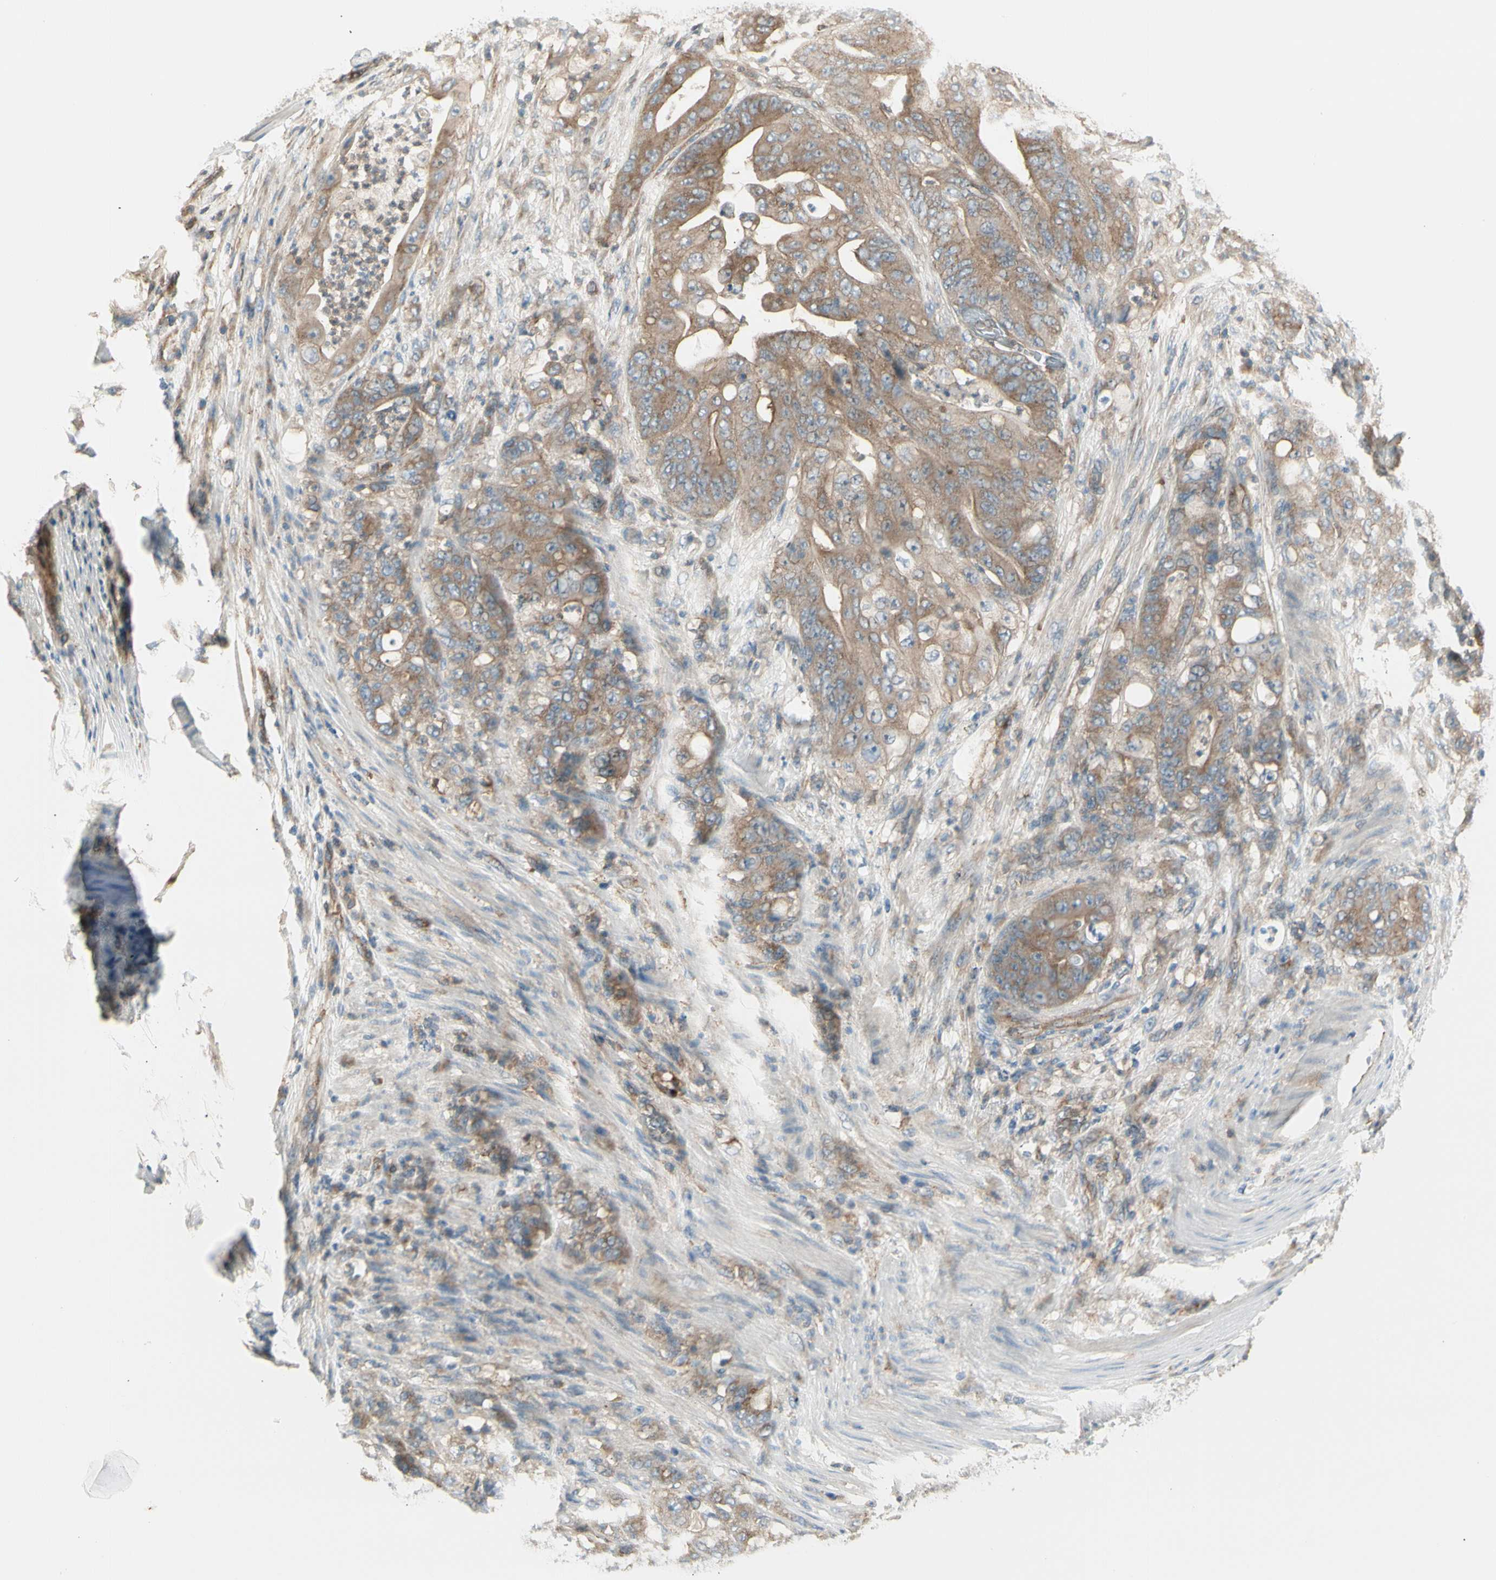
{"staining": {"intensity": "moderate", "quantity": ">75%", "location": "cytoplasmic/membranous"}, "tissue": "stomach cancer", "cell_type": "Tumor cells", "image_type": "cancer", "snomed": [{"axis": "morphology", "description": "Adenocarcinoma, NOS"}, {"axis": "topography", "description": "Stomach"}], "caption": "Immunohistochemistry (DAB (3,3'-diaminobenzidine)) staining of human adenocarcinoma (stomach) displays moderate cytoplasmic/membranous protein positivity in approximately >75% of tumor cells. The staining was performed using DAB, with brown indicating positive protein expression. Nuclei are stained blue with hematoxylin.", "gene": "AGFG1", "patient": {"sex": "female", "age": 73}}